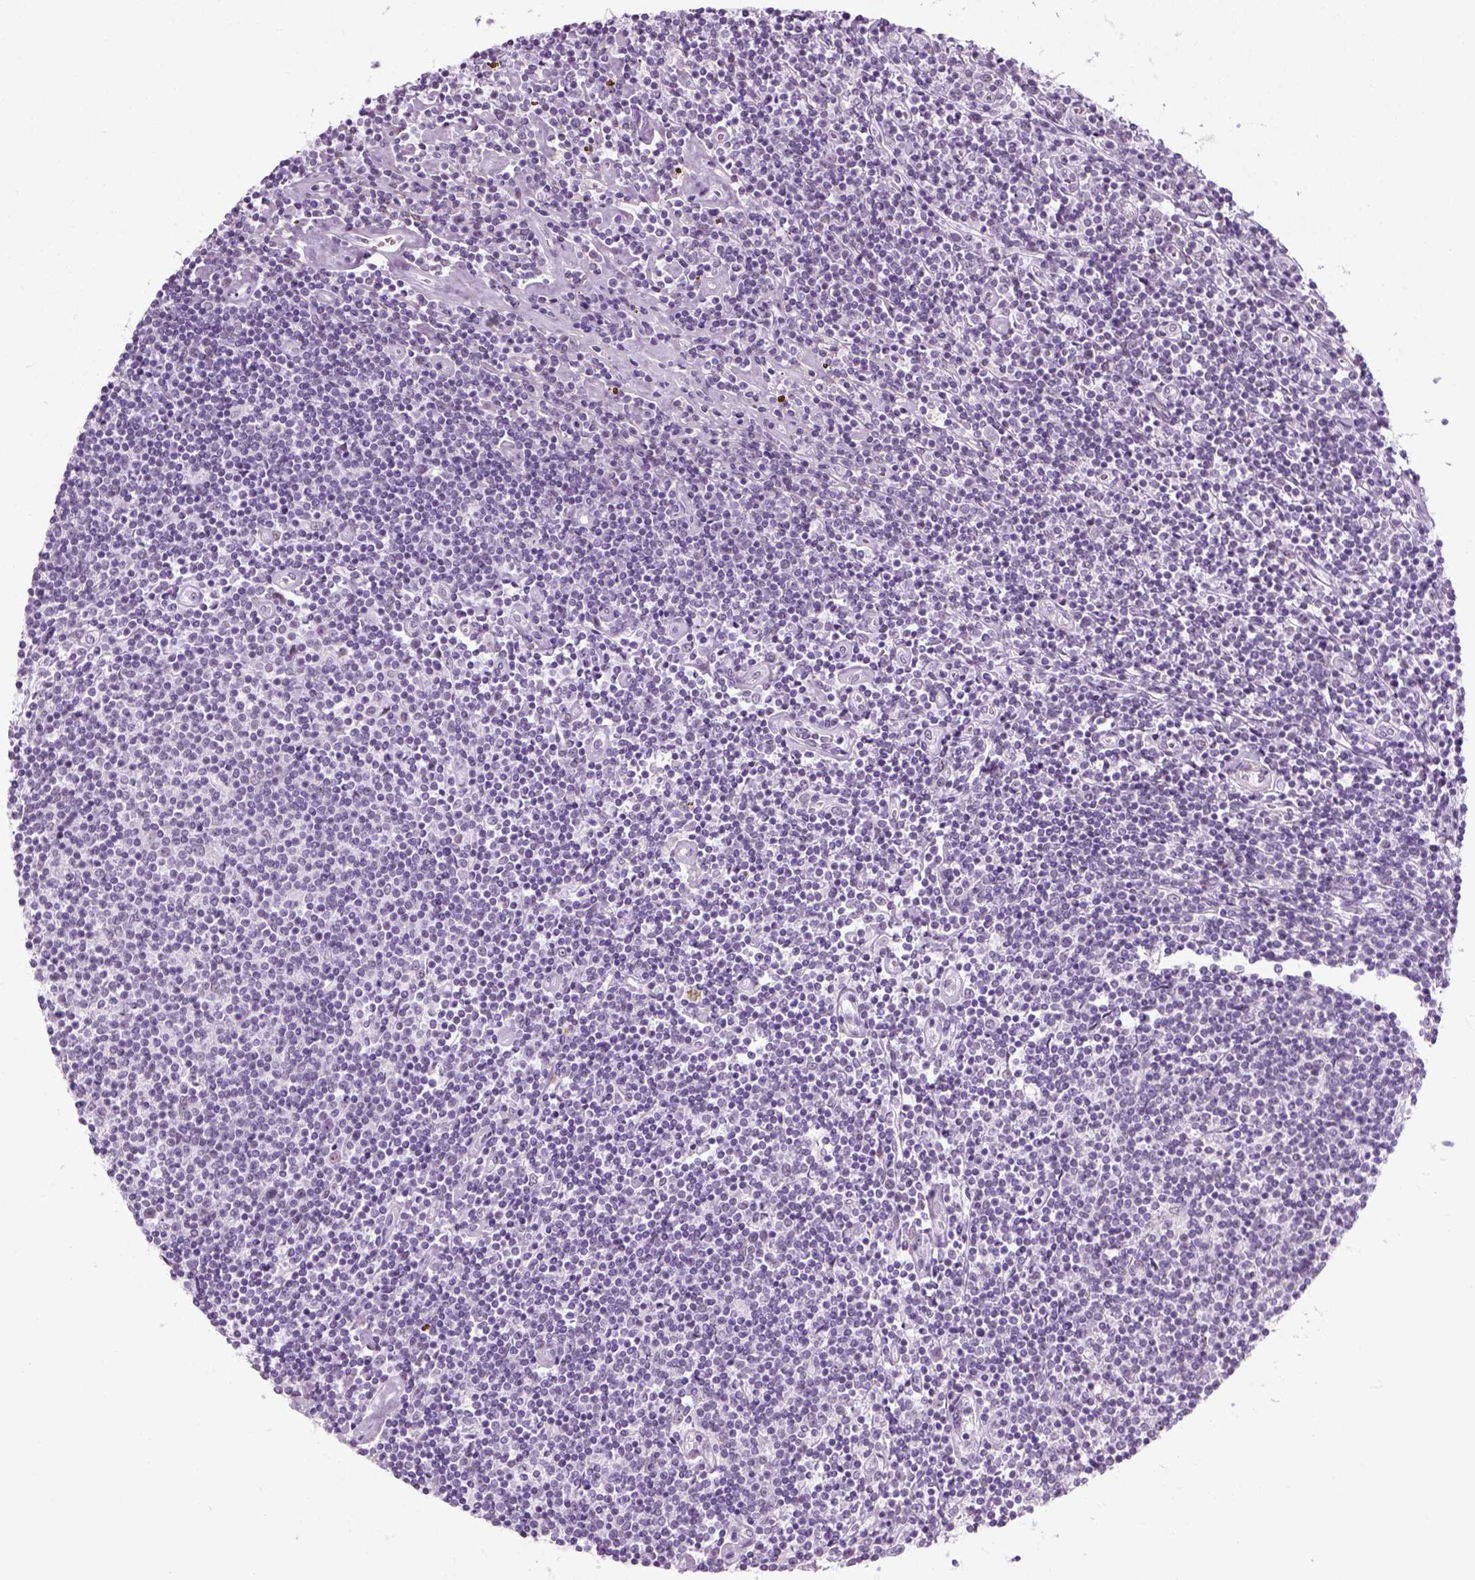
{"staining": {"intensity": "negative", "quantity": "none", "location": "none"}, "tissue": "lymphoma", "cell_type": "Tumor cells", "image_type": "cancer", "snomed": [{"axis": "morphology", "description": "Hodgkin's disease, NOS"}, {"axis": "topography", "description": "Lymph node"}], "caption": "This micrograph is of lymphoma stained with IHC to label a protein in brown with the nuclei are counter-stained blue. There is no expression in tumor cells.", "gene": "ZNF865", "patient": {"sex": "male", "age": 40}}